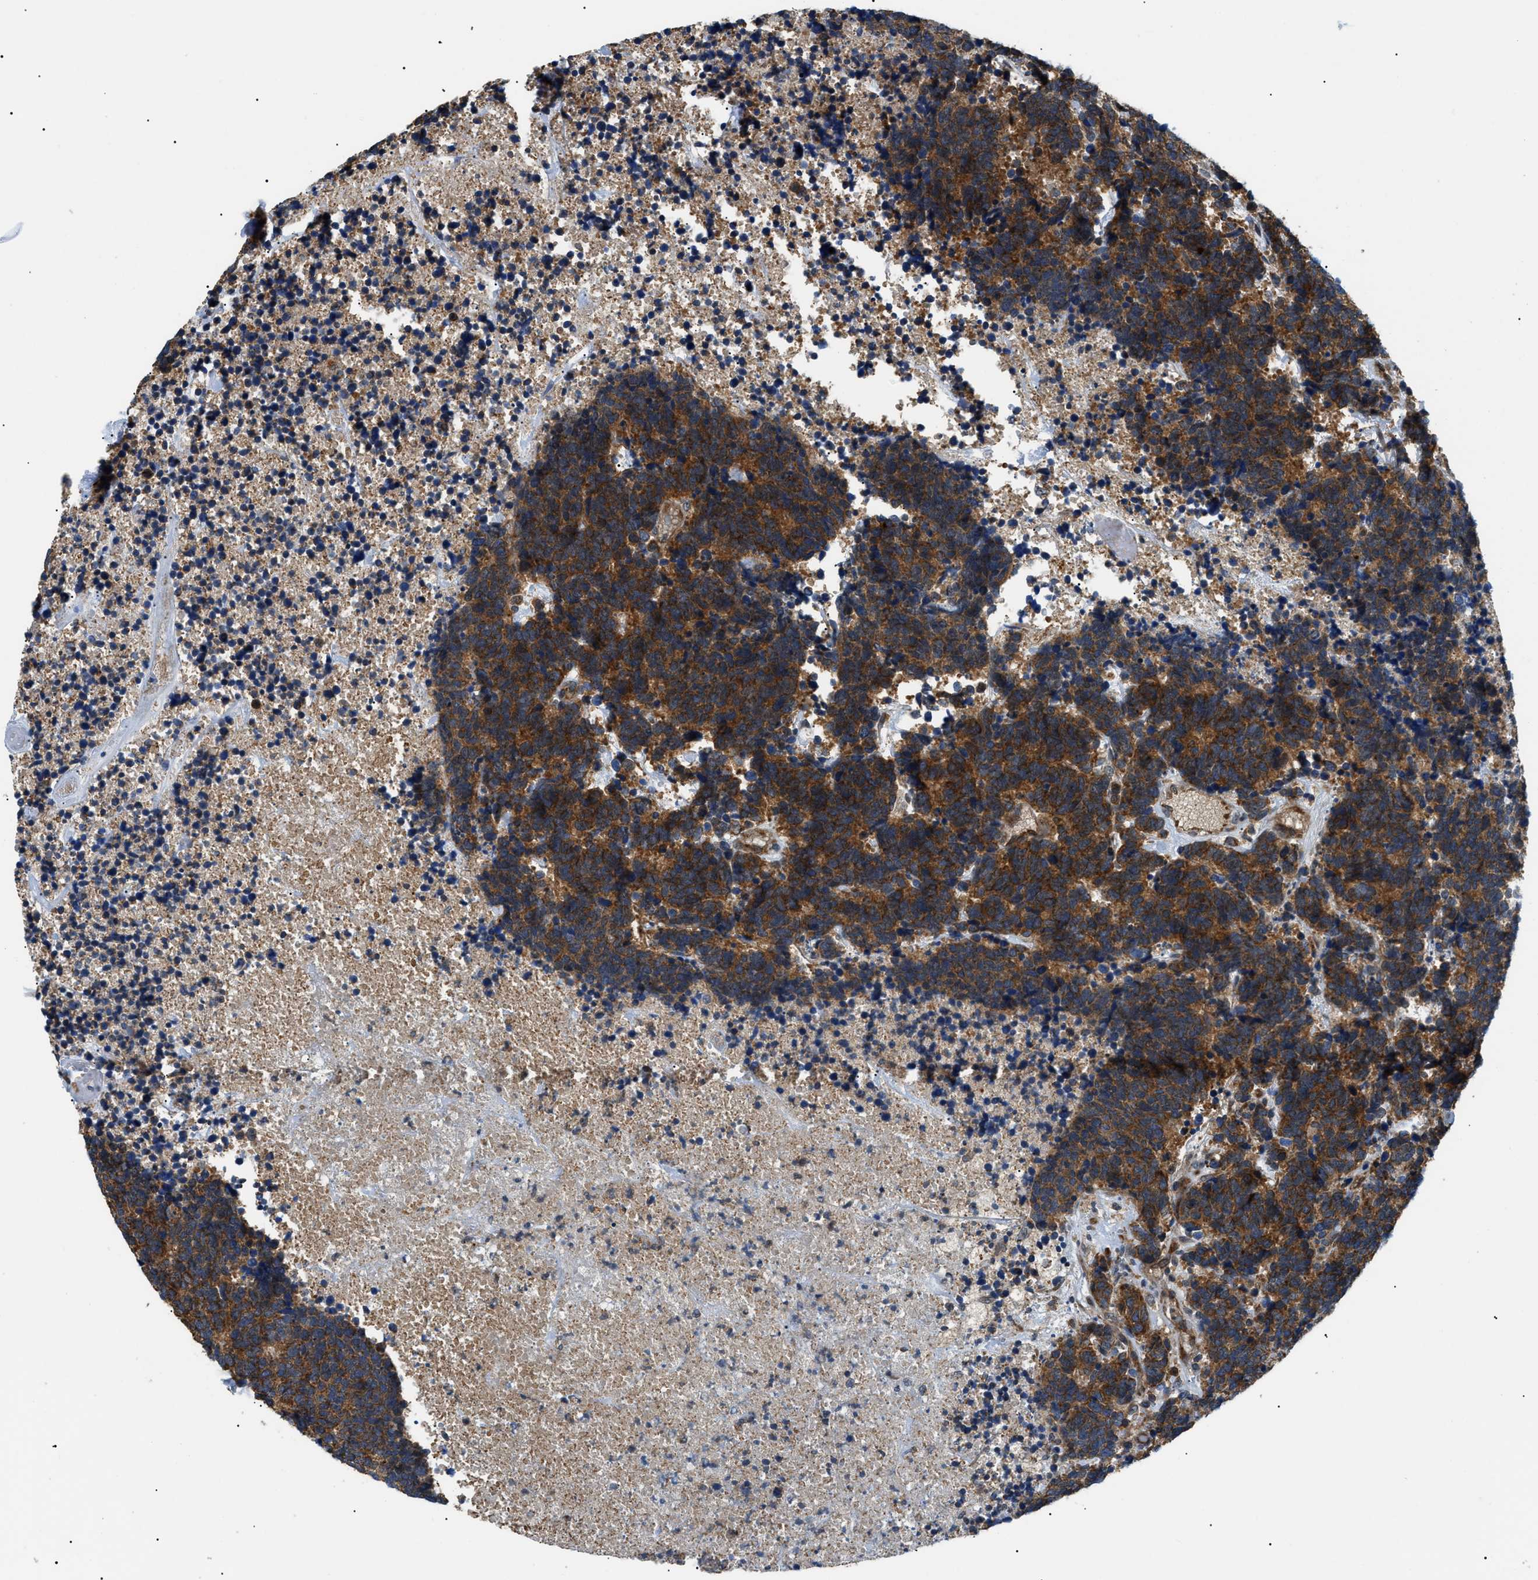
{"staining": {"intensity": "strong", "quantity": ">75%", "location": "cytoplasmic/membranous"}, "tissue": "carcinoid", "cell_type": "Tumor cells", "image_type": "cancer", "snomed": [{"axis": "morphology", "description": "Carcinoma, NOS"}, {"axis": "morphology", "description": "Carcinoid, malignant, NOS"}, {"axis": "topography", "description": "Urinary bladder"}], "caption": "Malignant carcinoid stained with a brown dye shows strong cytoplasmic/membranous positive expression in approximately >75% of tumor cells.", "gene": "SRPK1", "patient": {"sex": "male", "age": 57}}